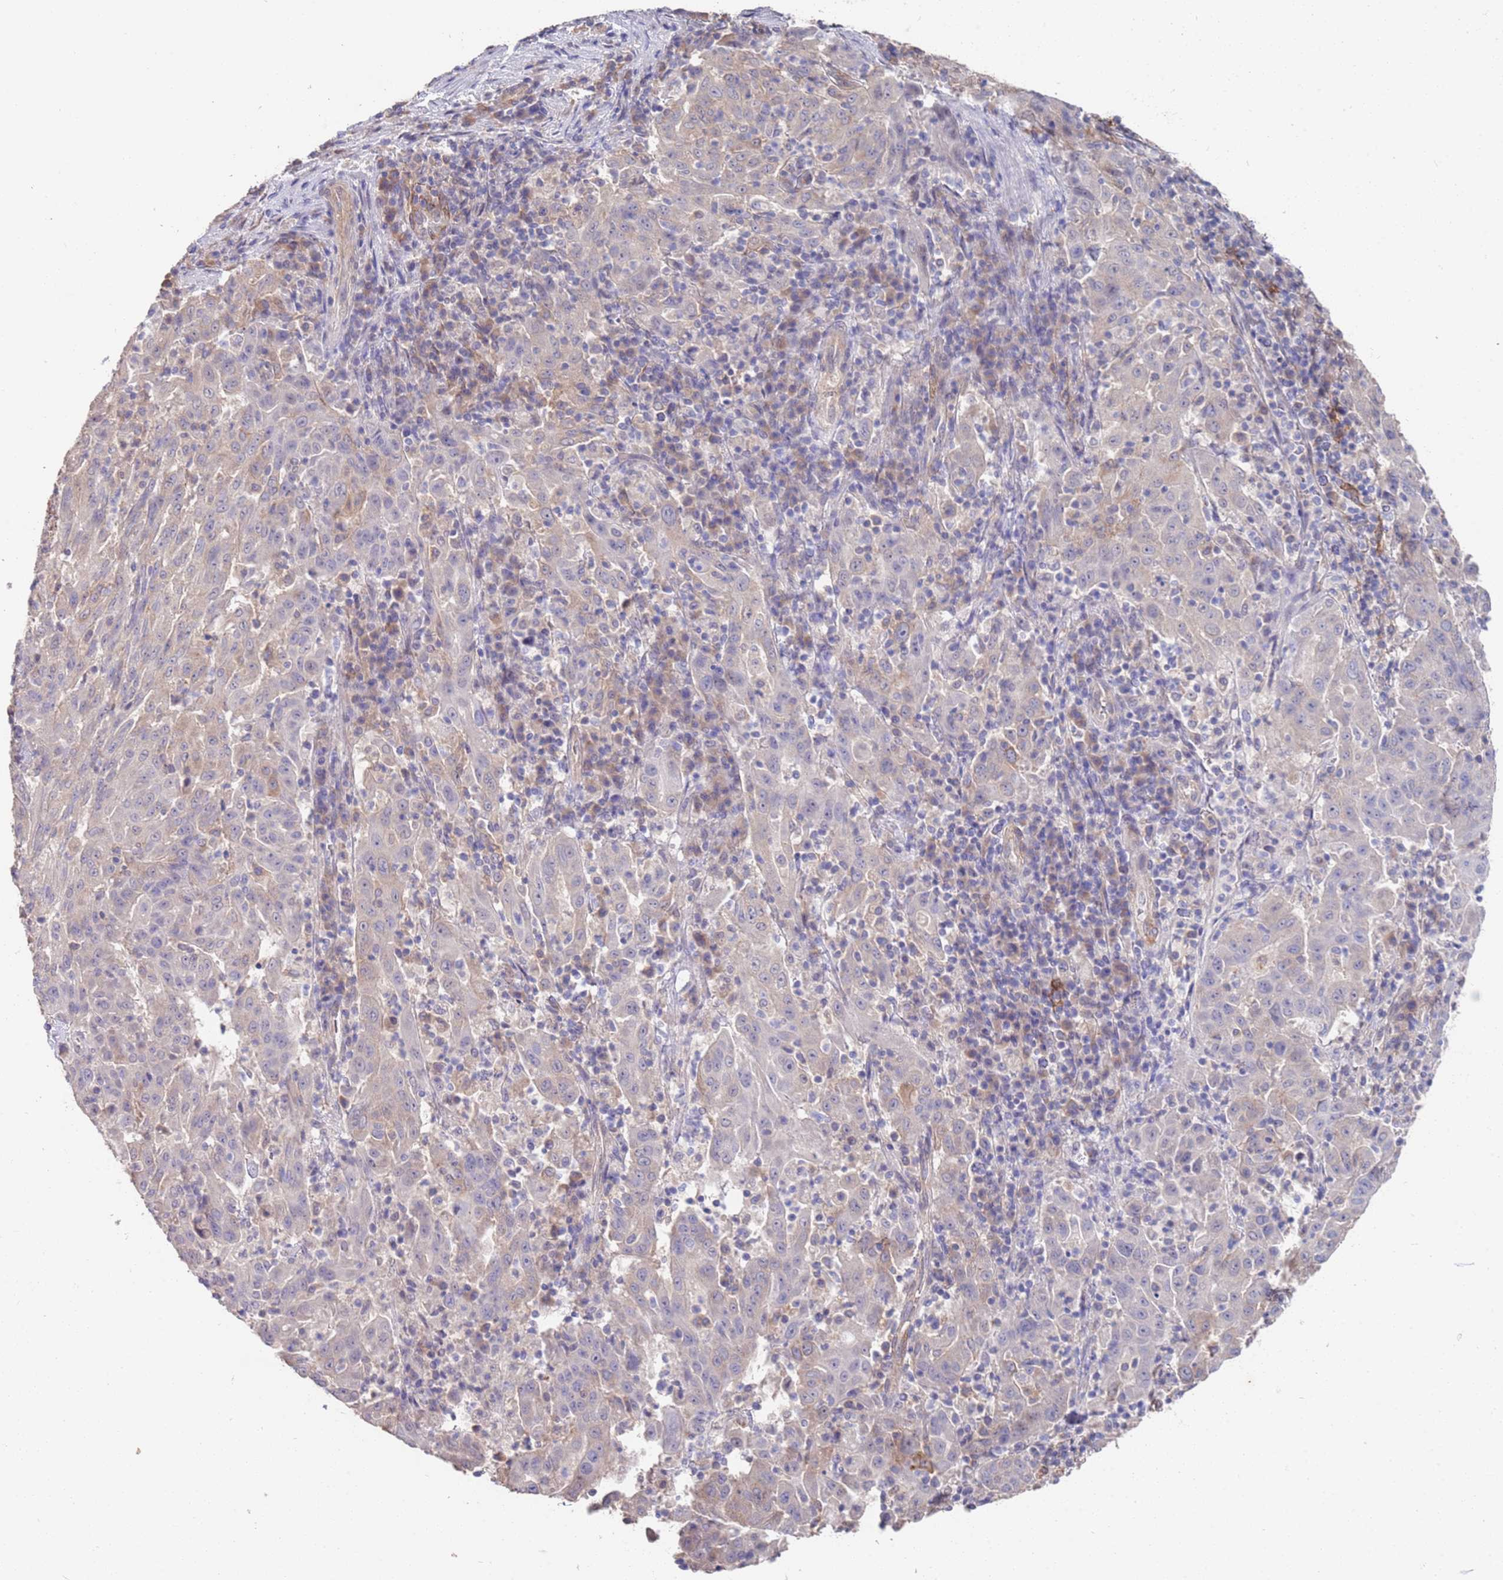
{"staining": {"intensity": "negative", "quantity": "none", "location": "none"}, "tissue": "pancreatic cancer", "cell_type": "Tumor cells", "image_type": "cancer", "snomed": [{"axis": "morphology", "description": "Adenocarcinoma, NOS"}, {"axis": "topography", "description": "Pancreas"}], "caption": "The micrograph reveals no staining of tumor cells in adenocarcinoma (pancreatic).", "gene": "ANK2", "patient": {"sex": "male", "age": 63}}